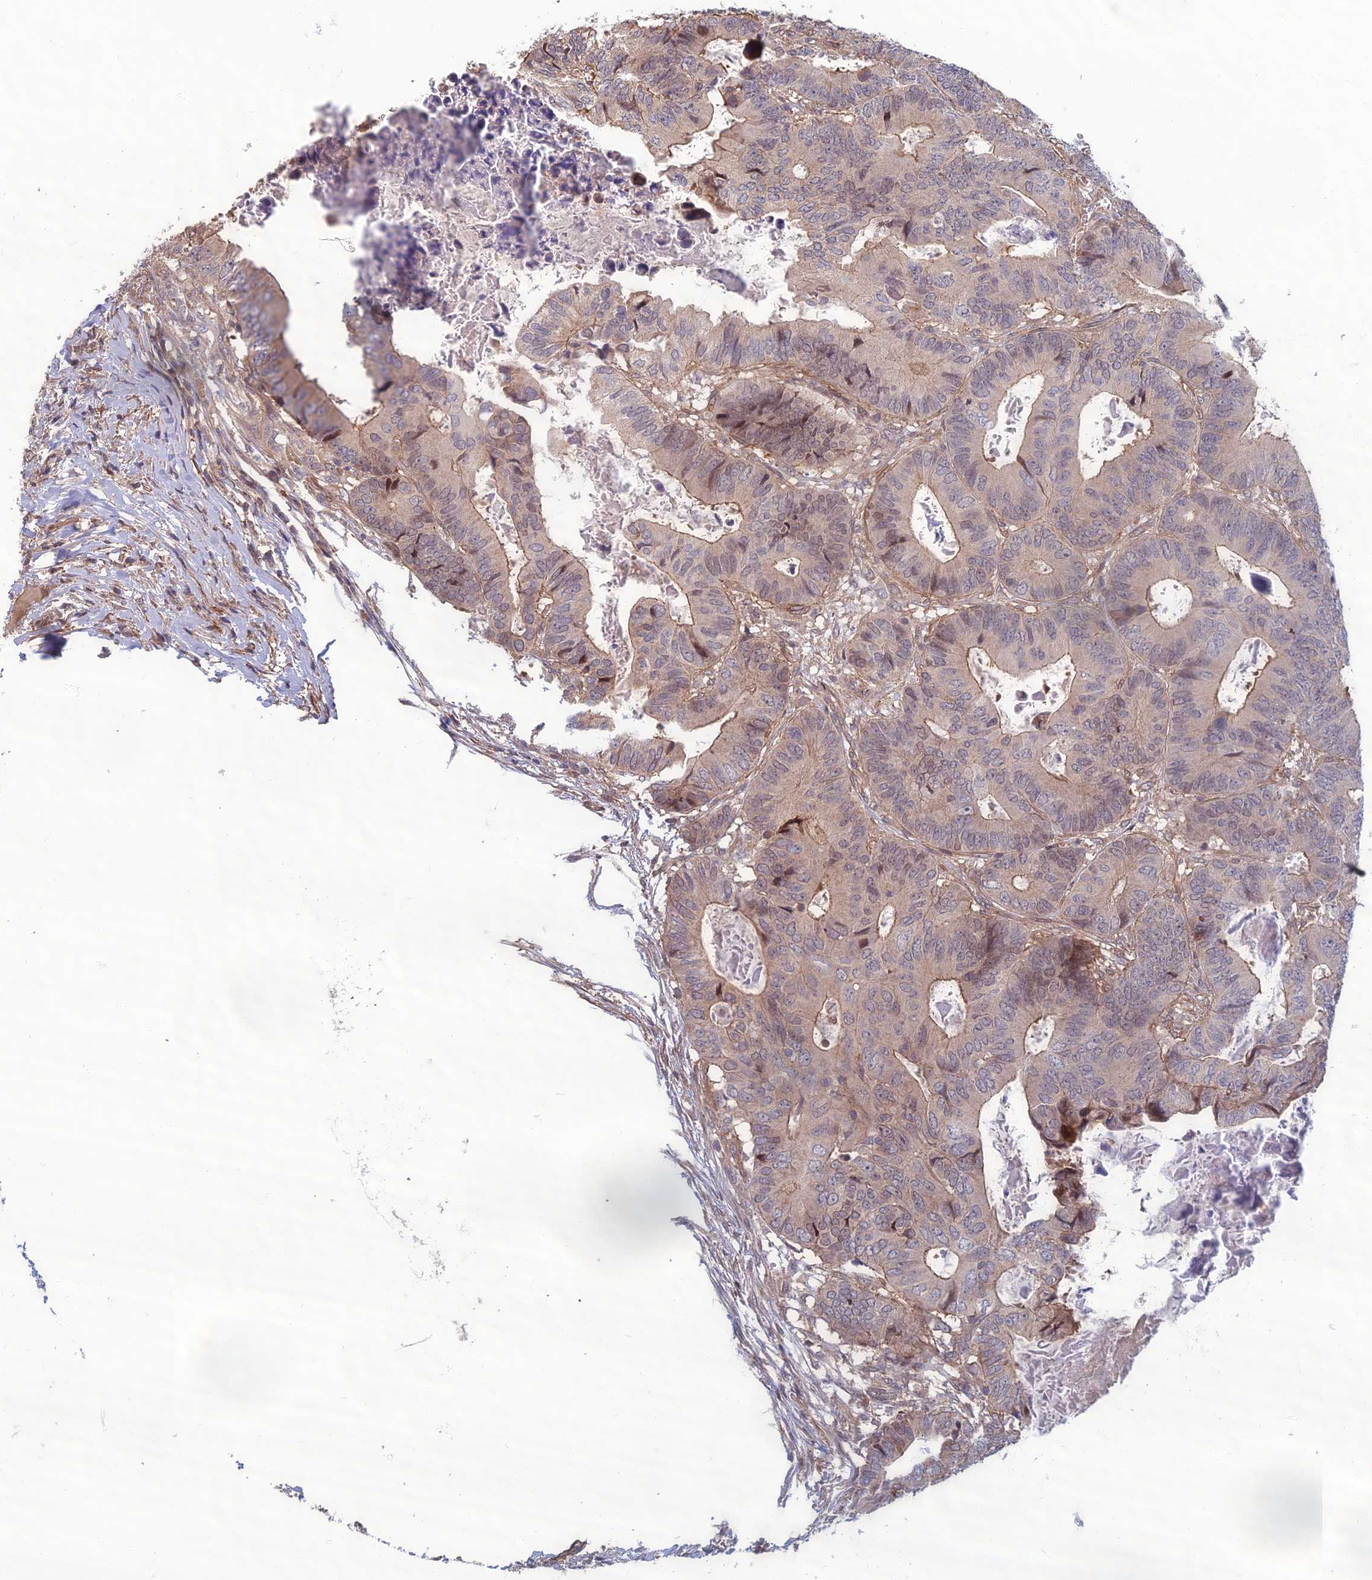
{"staining": {"intensity": "moderate", "quantity": "<25%", "location": "cytoplasmic/membranous"}, "tissue": "colorectal cancer", "cell_type": "Tumor cells", "image_type": "cancer", "snomed": [{"axis": "morphology", "description": "Adenocarcinoma, NOS"}, {"axis": "topography", "description": "Colon"}], "caption": "High-magnification brightfield microscopy of adenocarcinoma (colorectal) stained with DAB (brown) and counterstained with hematoxylin (blue). tumor cells exhibit moderate cytoplasmic/membranous expression is appreciated in approximately<25% of cells. (brown staining indicates protein expression, while blue staining denotes nuclei).", "gene": "CCDC183", "patient": {"sex": "male", "age": 85}}